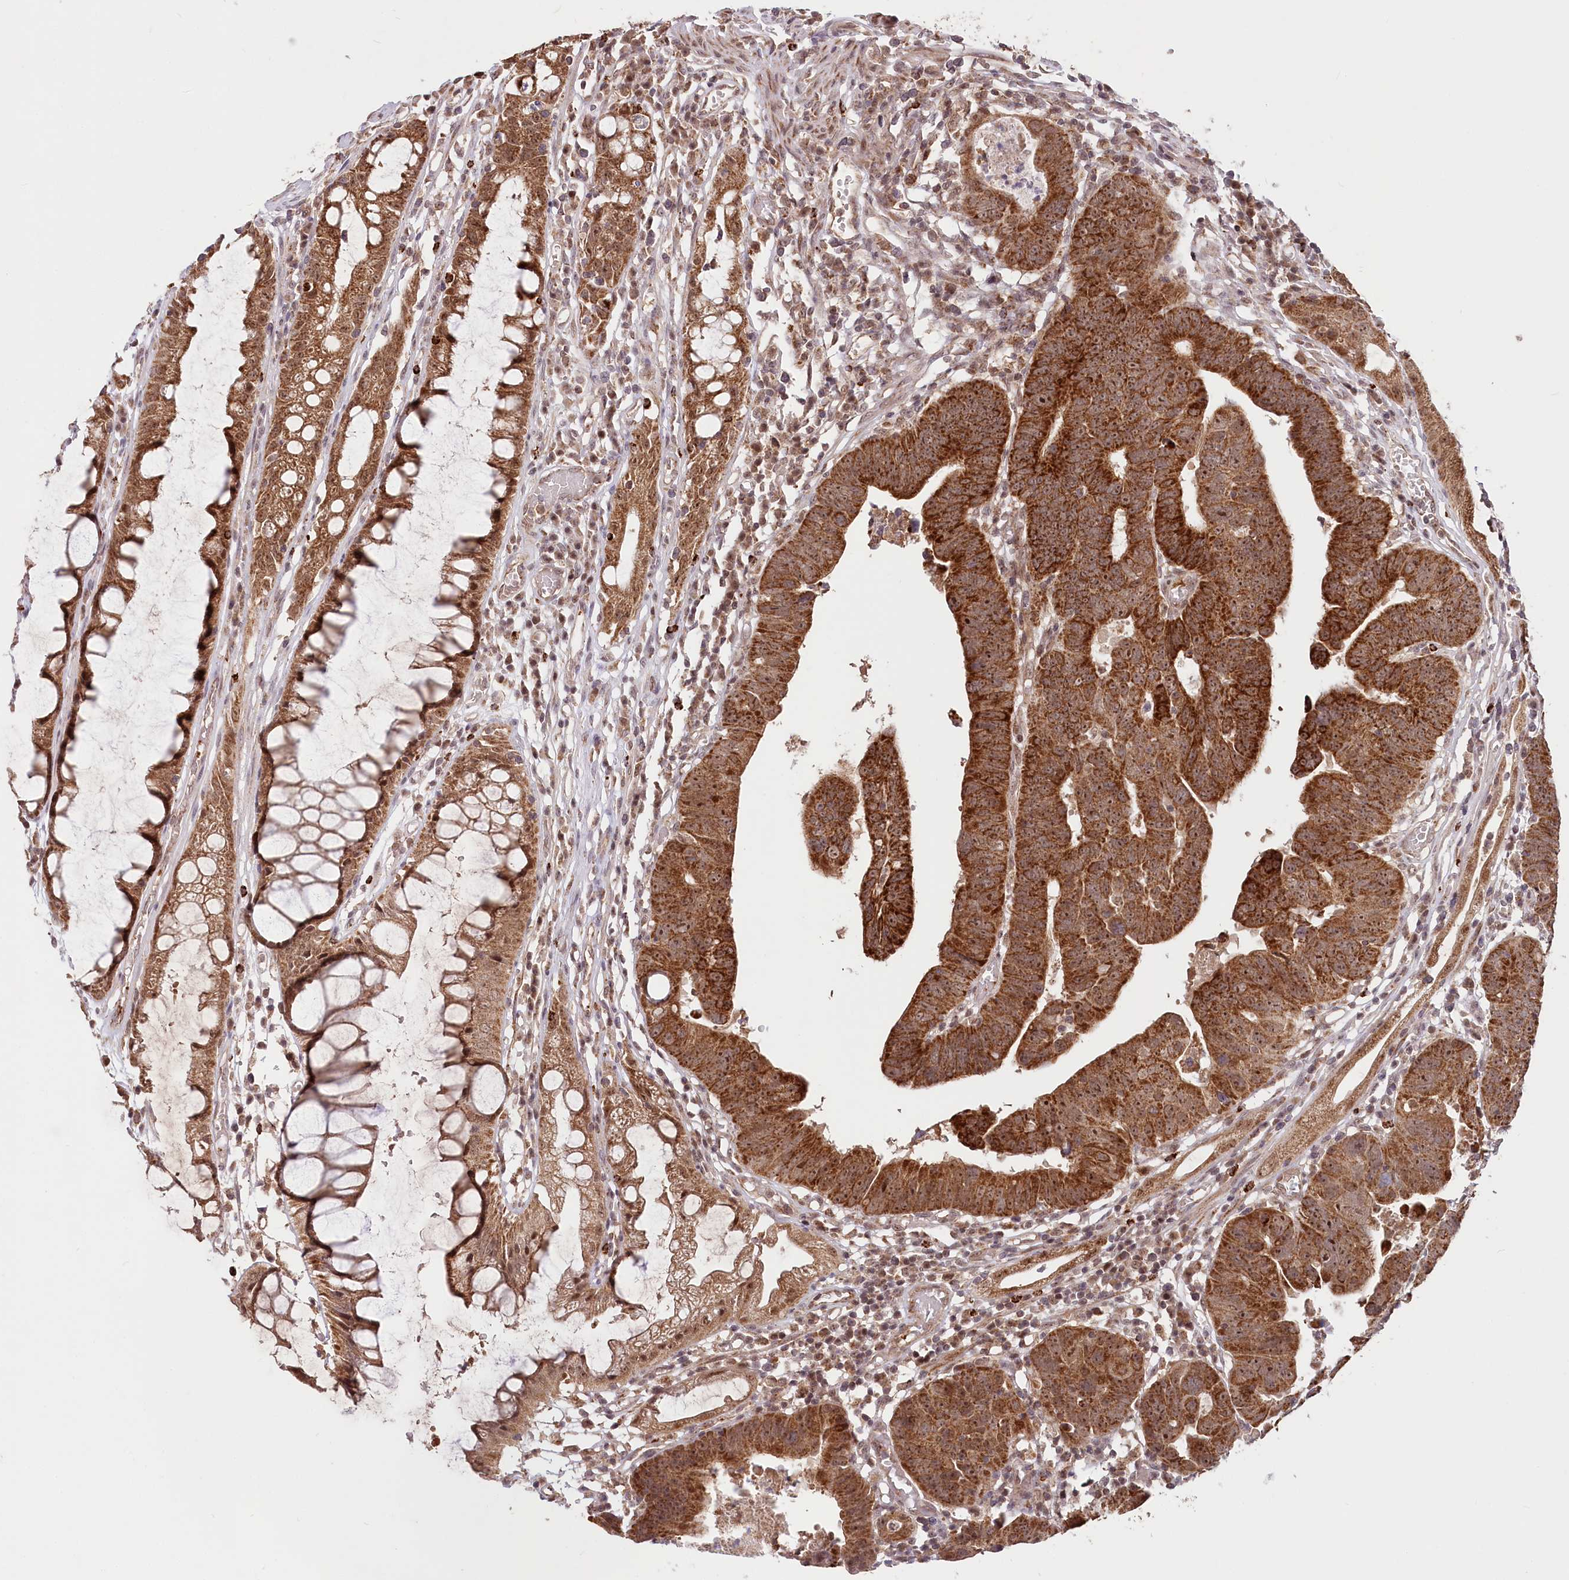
{"staining": {"intensity": "strong", "quantity": ">75%", "location": "cytoplasmic/membranous,nuclear"}, "tissue": "colorectal cancer", "cell_type": "Tumor cells", "image_type": "cancer", "snomed": [{"axis": "morphology", "description": "Adenocarcinoma, NOS"}, {"axis": "topography", "description": "Rectum"}], "caption": "Colorectal adenocarcinoma stained for a protein demonstrates strong cytoplasmic/membranous and nuclear positivity in tumor cells.", "gene": "RTN4IP1", "patient": {"sex": "female", "age": 65}}